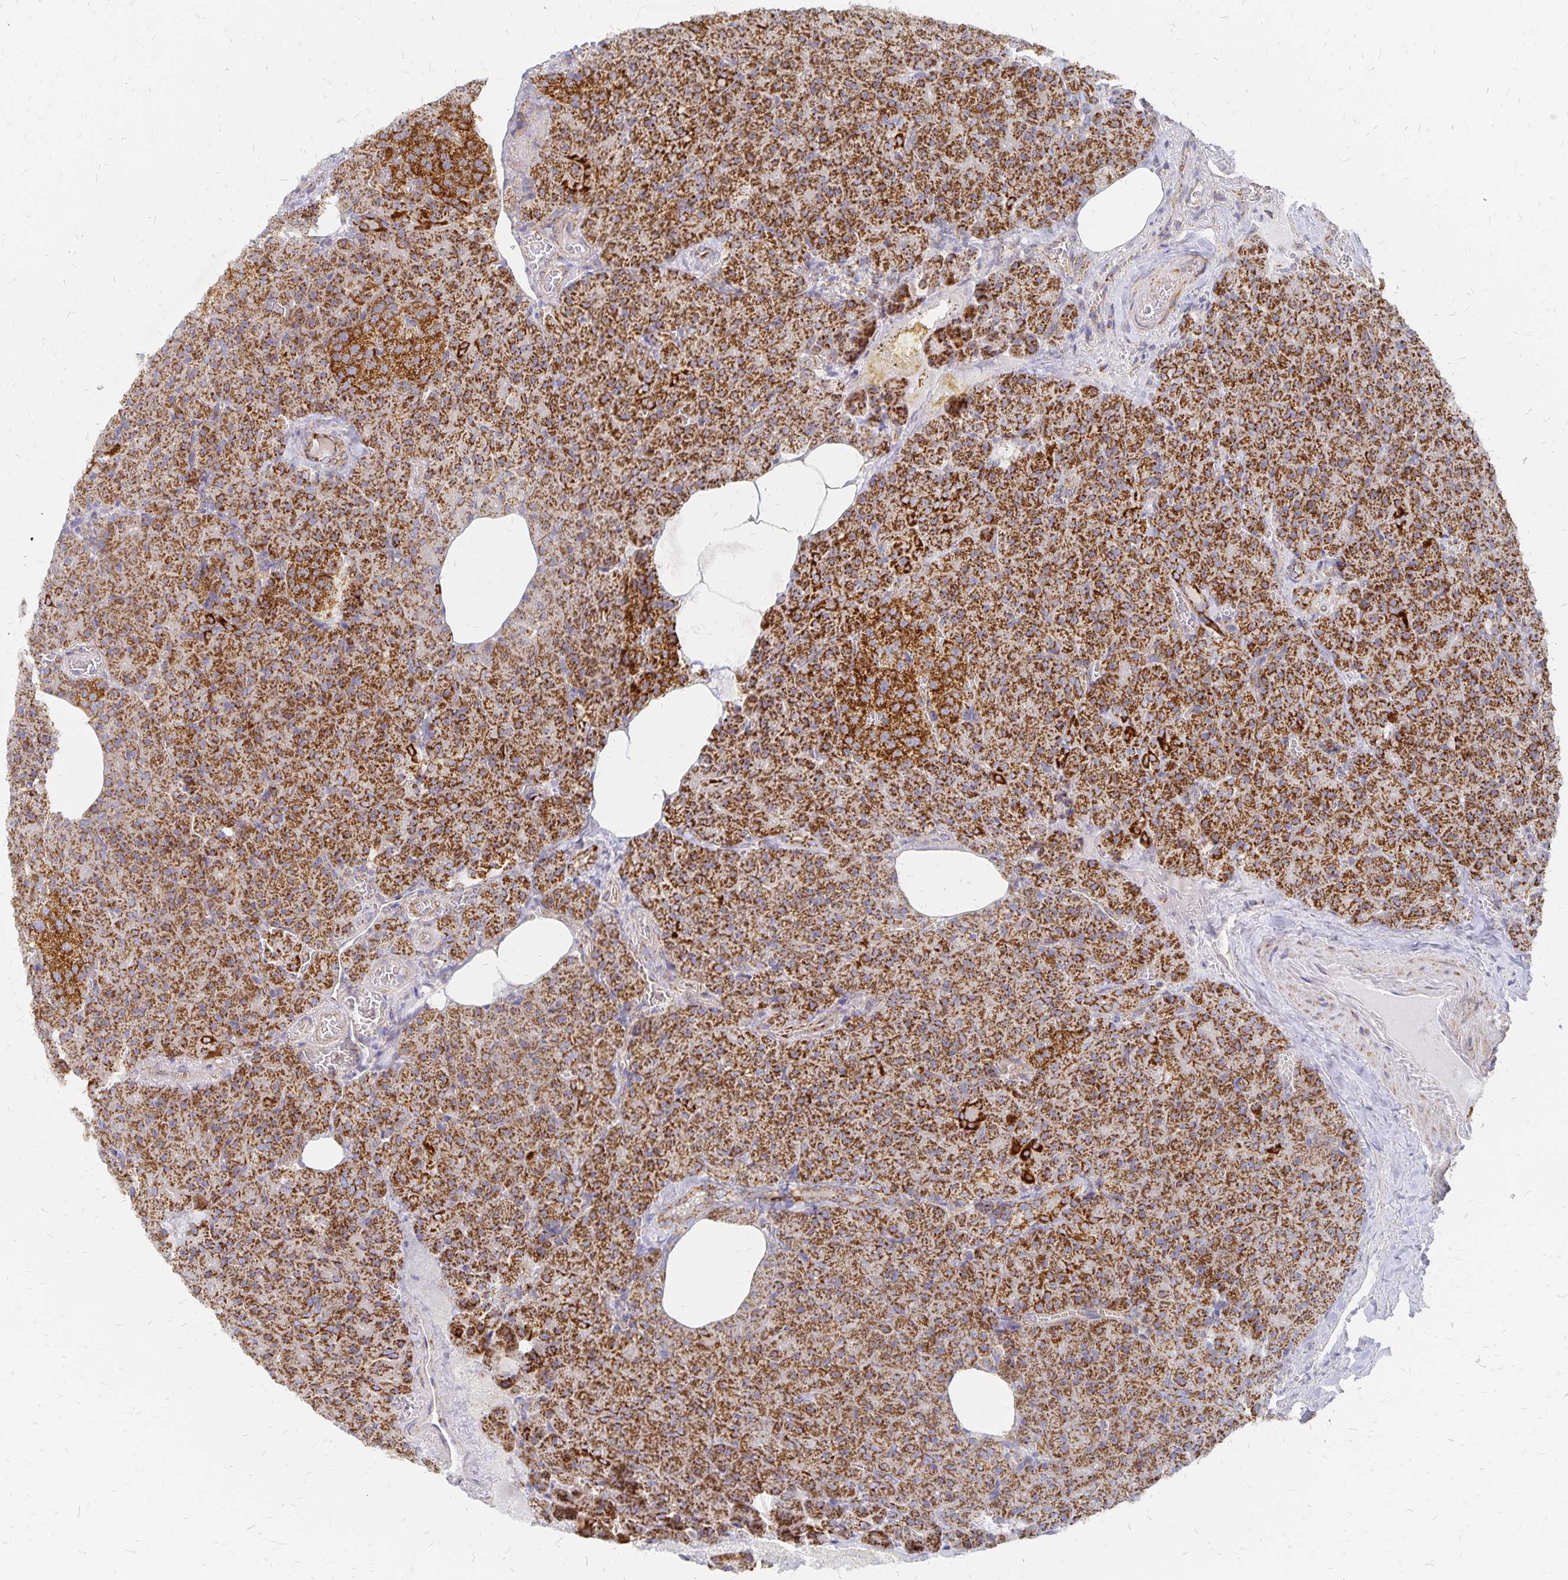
{"staining": {"intensity": "strong", "quantity": ">75%", "location": "cytoplasmic/membranous"}, "tissue": "pancreas", "cell_type": "Exocrine glandular cells", "image_type": "normal", "snomed": [{"axis": "morphology", "description": "Normal tissue, NOS"}, {"axis": "topography", "description": "Pancreas"}], "caption": "IHC histopathology image of normal pancreas: human pancreas stained using IHC demonstrates high levels of strong protein expression localized specifically in the cytoplasmic/membranous of exocrine glandular cells, appearing as a cytoplasmic/membranous brown color.", "gene": "STOML2", "patient": {"sex": "female", "age": 74}}